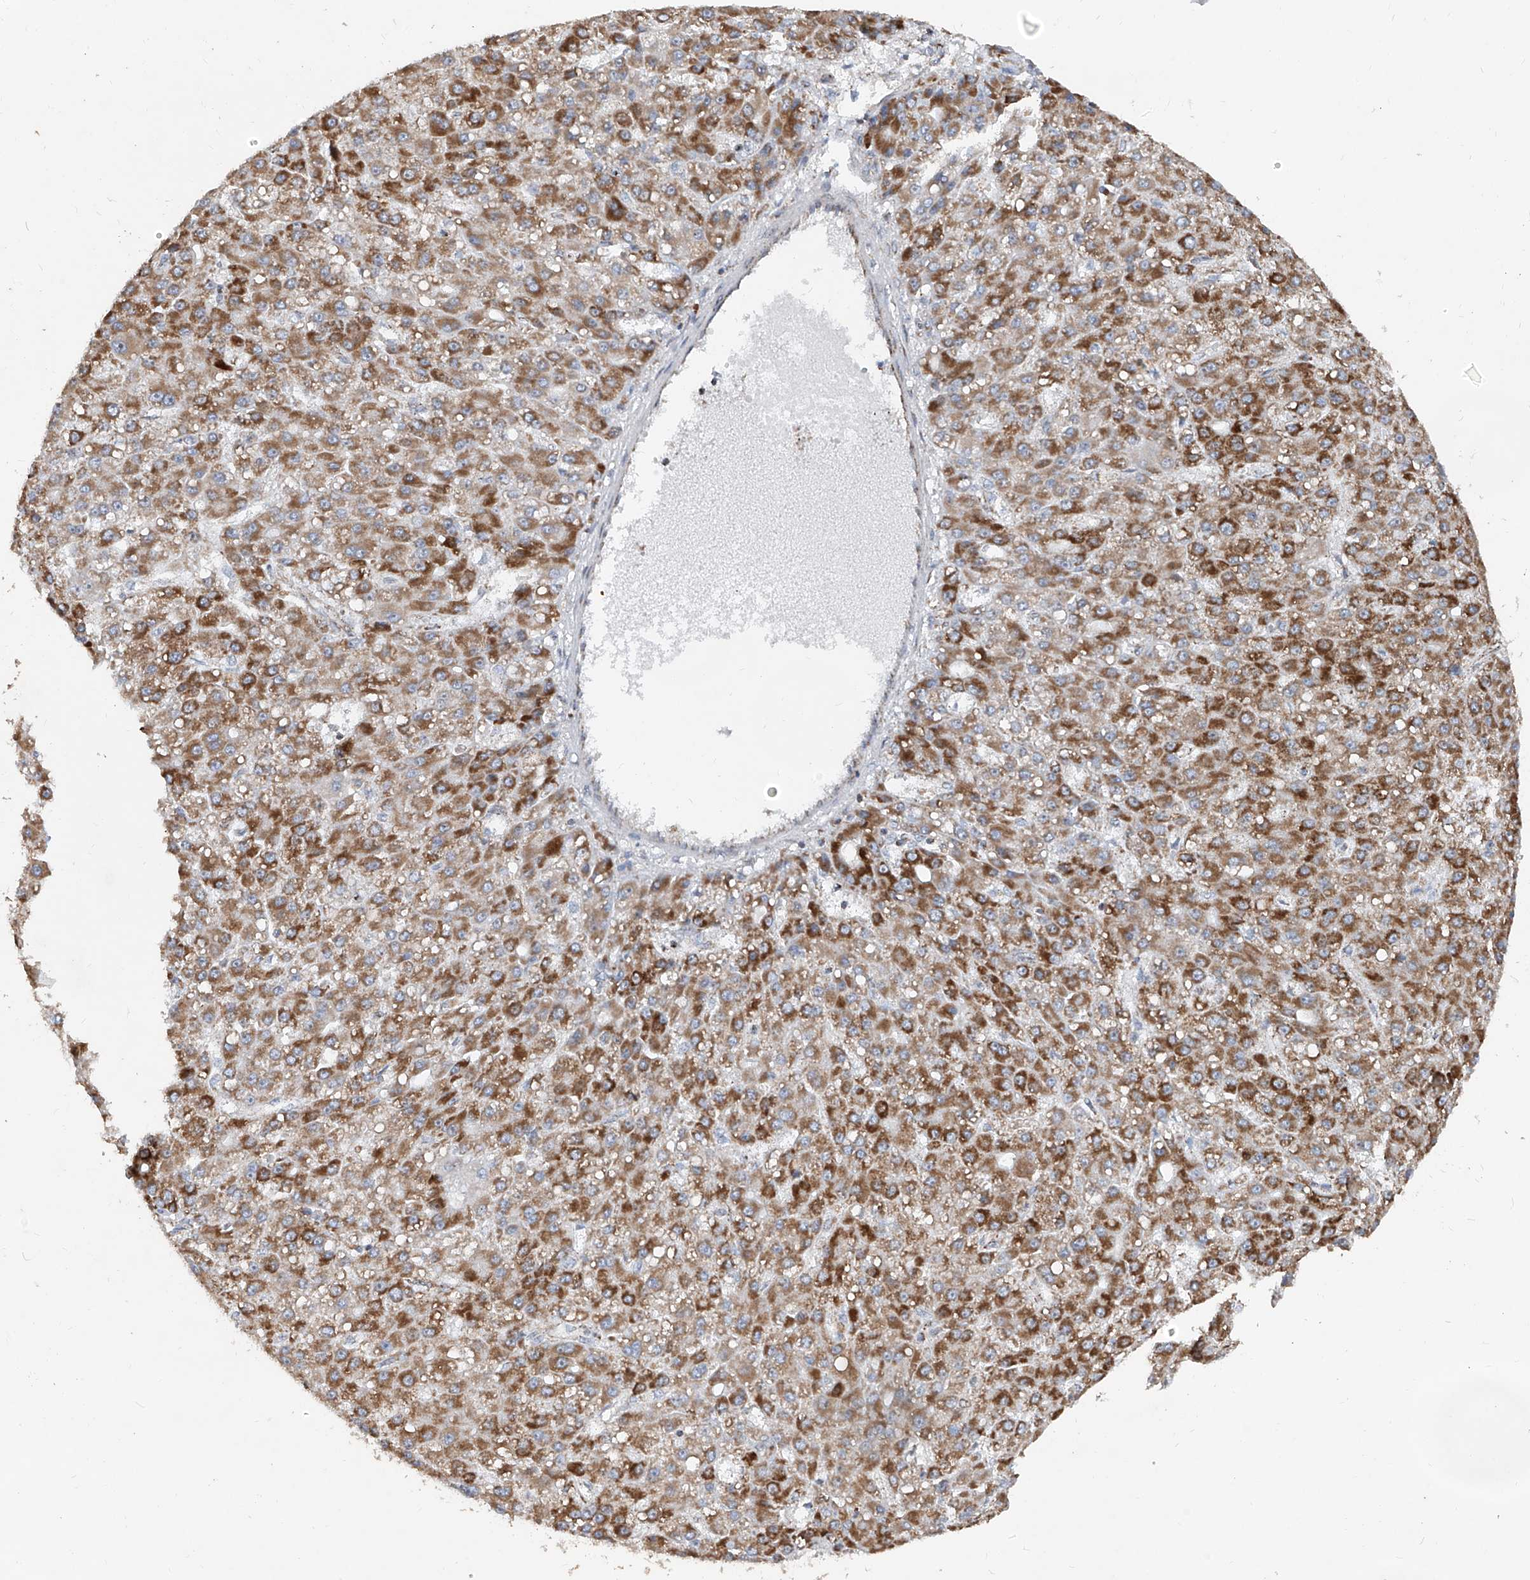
{"staining": {"intensity": "moderate", "quantity": ">75%", "location": "cytoplasmic/membranous"}, "tissue": "liver cancer", "cell_type": "Tumor cells", "image_type": "cancer", "snomed": [{"axis": "morphology", "description": "Carcinoma, Hepatocellular, NOS"}, {"axis": "topography", "description": "Liver"}], "caption": "A brown stain labels moderate cytoplasmic/membranous expression of a protein in human liver cancer tumor cells. (DAB (3,3'-diaminobenzidine) IHC with brightfield microscopy, high magnification).", "gene": "NDUFB3", "patient": {"sex": "male", "age": 67}}